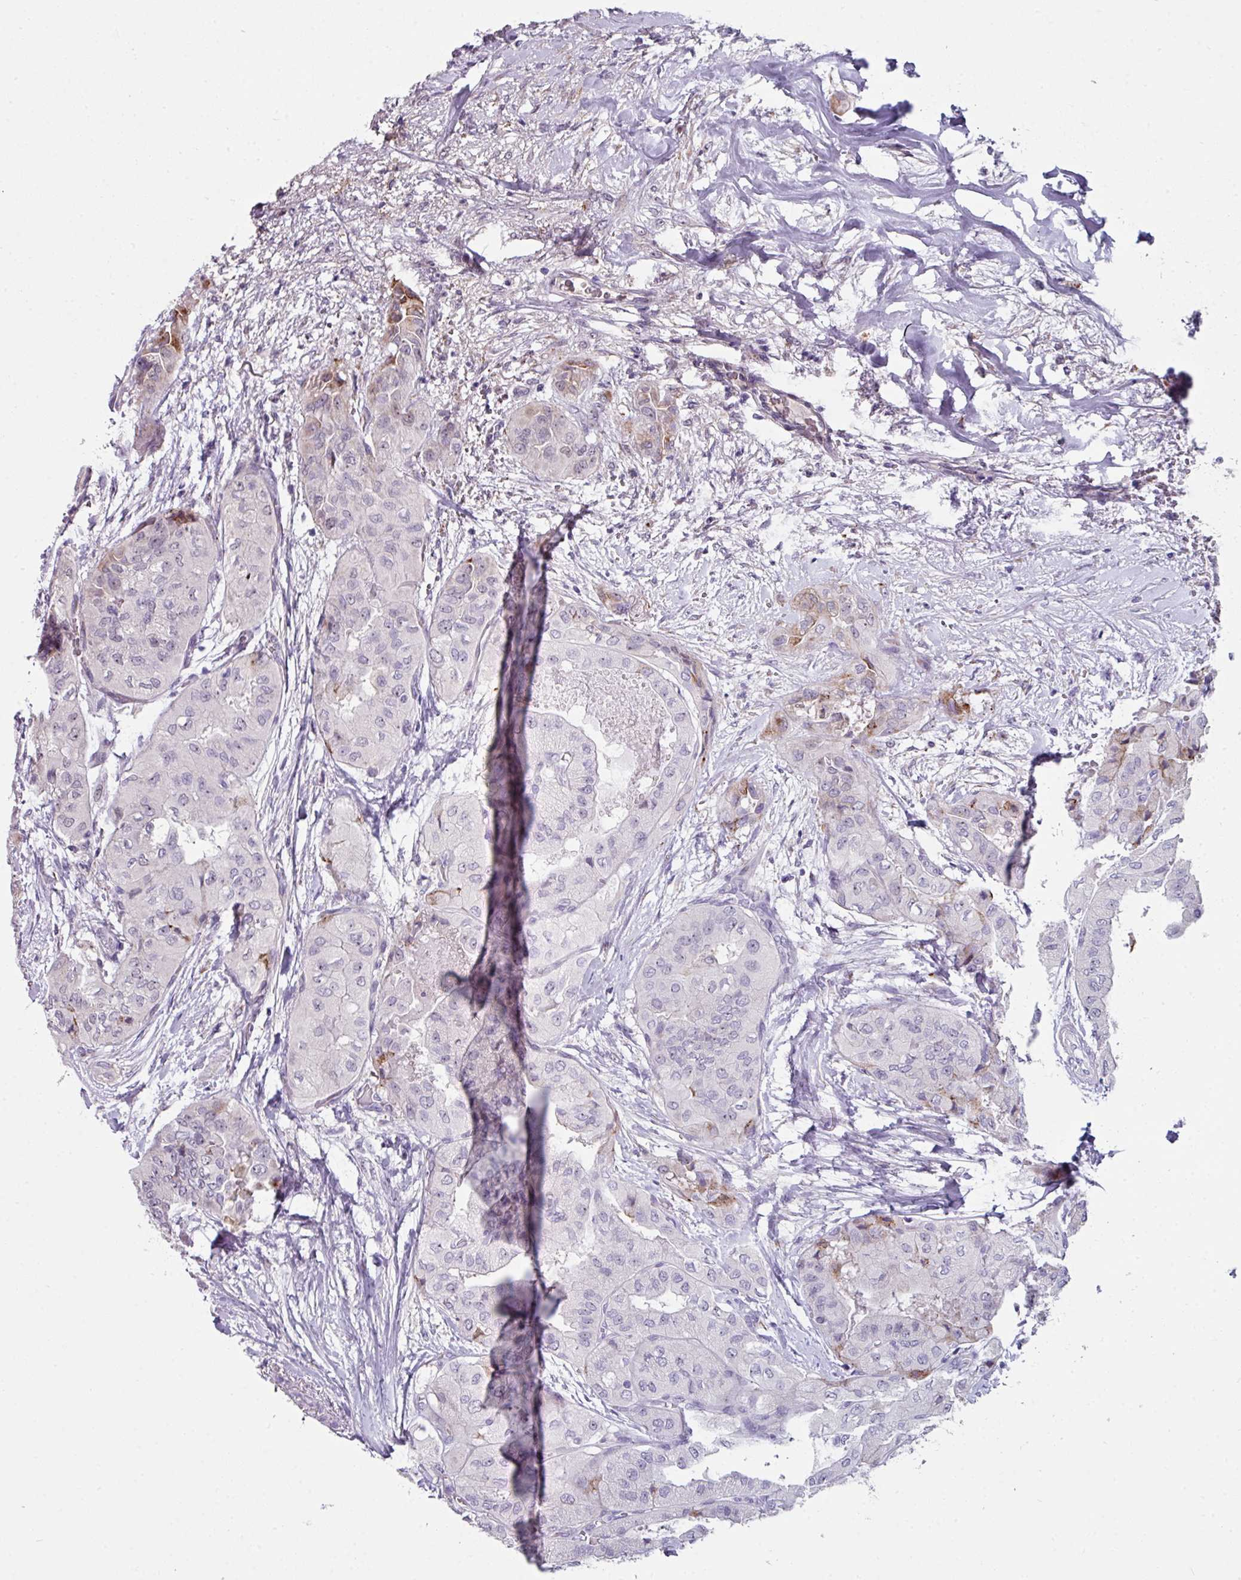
{"staining": {"intensity": "weak", "quantity": "<25%", "location": "cytoplasmic/membranous"}, "tissue": "thyroid cancer", "cell_type": "Tumor cells", "image_type": "cancer", "snomed": [{"axis": "morphology", "description": "Papillary adenocarcinoma, NOS"}, {"axis": "topography", "description": "Thyroid gland"}], "caption": "Micrograph shows no significant protein positivity in tumor cells of thyroid papillary adenocarcinoma.", "gene": "BMS1", "patient": {"sex": "female", "age": 59}}